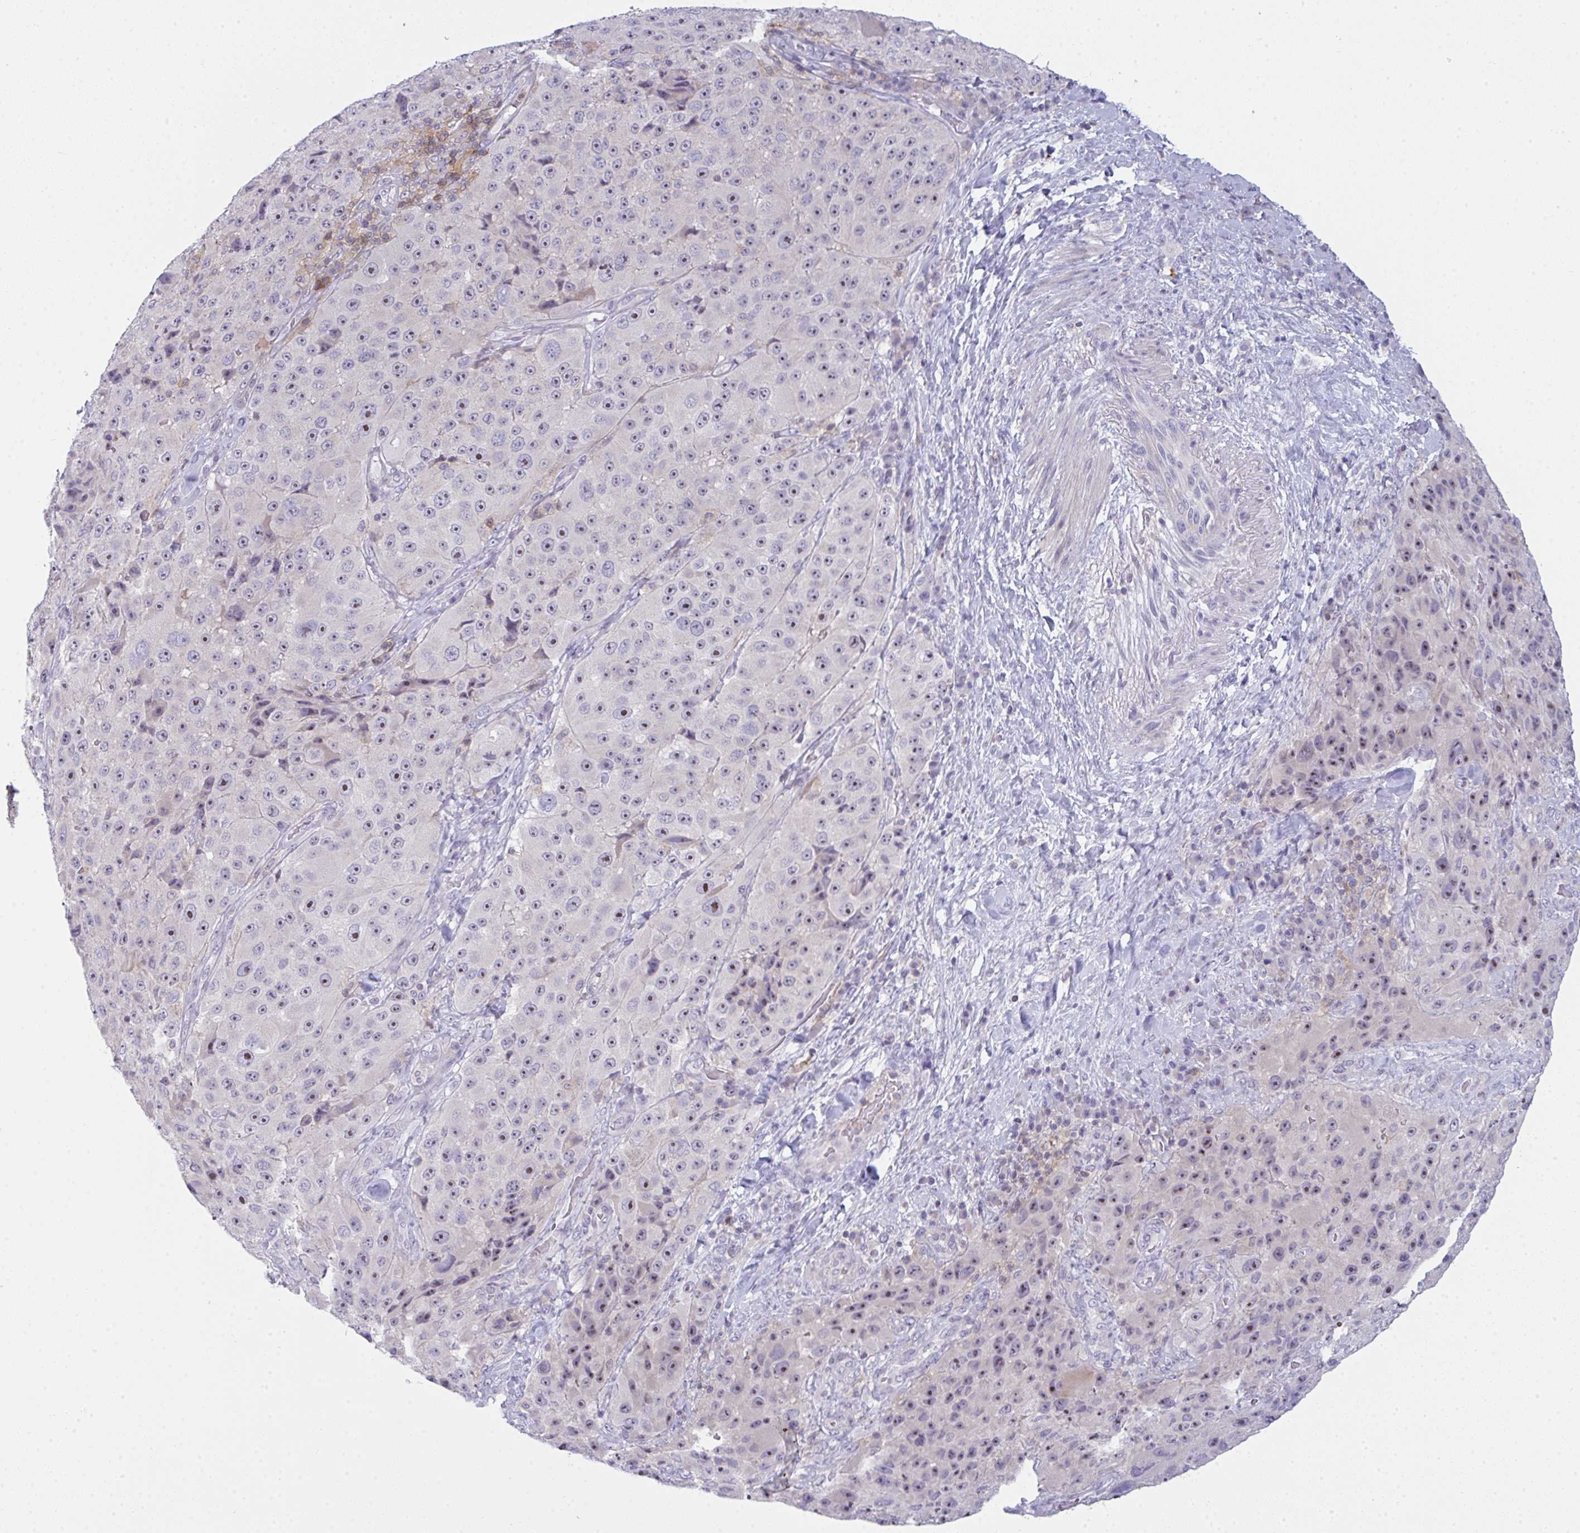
{"staining": {"intensity": "moderate", "quantity": "<25%", "location": "nuclear"}, "tissue": "melanoma", "cell_type": "Tumor cells", "image_type": "cancer", "snomed": [{"axis": "morphology", "description": "Malignant melanoma, Metastatic site"}, {"axis": "topography", "description": "Lymph node"}], "caption": "Immunohistochemistry (IHC) staining of melanoma, which reveals low levels of moderate nuclear expression in about <25% of tumor cells indicating moderate nuclear protein staining. The staining was performed using DAB (3,3'-diaminobenzidine) (brown) for protein detection and nuclei were counterstained in hematoxylin (blue).", "gene": "CD80", "patient": {"sex": "male", "age": 62}}